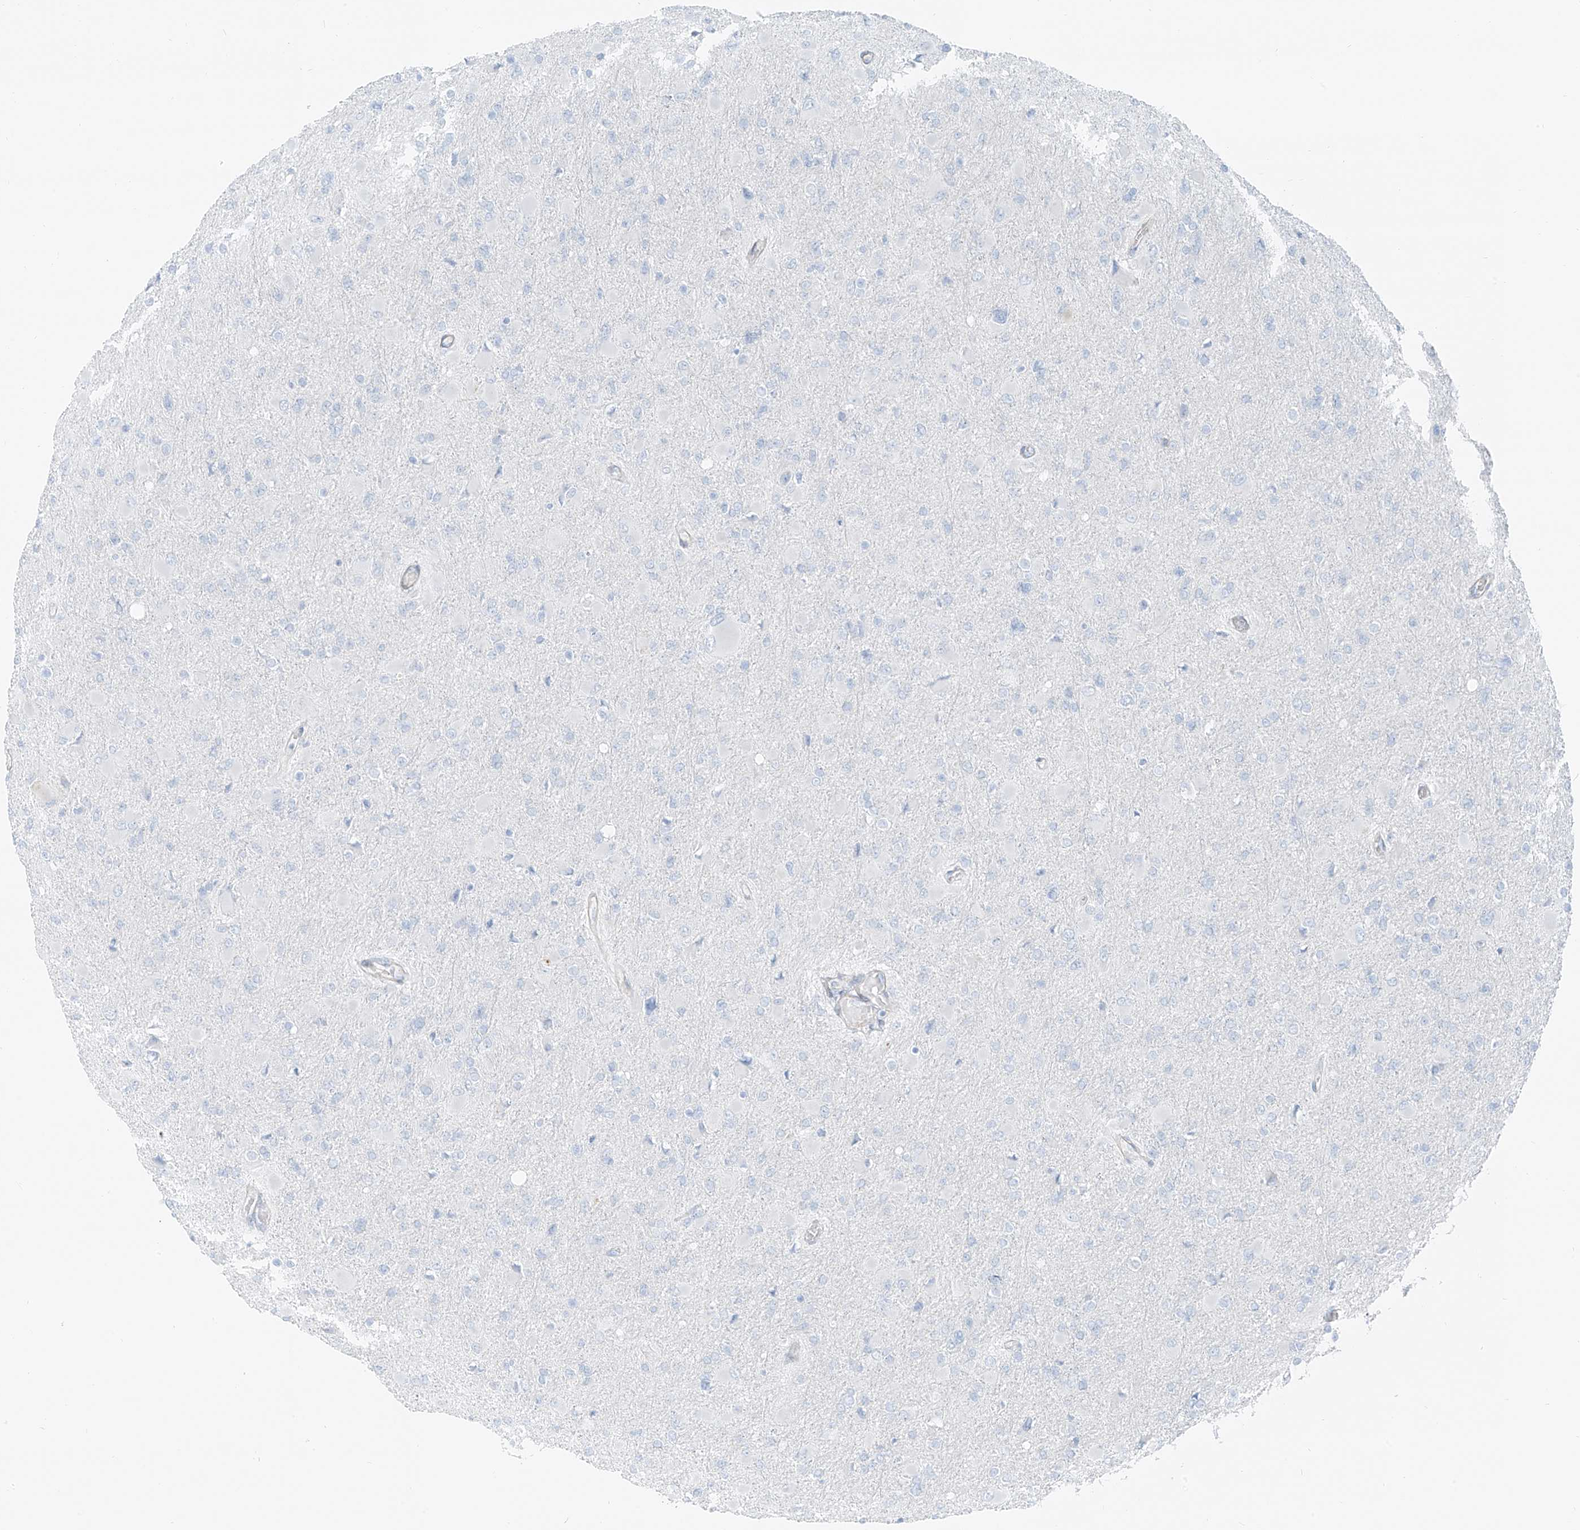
{"staining": {"intensity": "negative", "quantity": "none", "location": "none"}, "tissue": "glioma", "cell_type": "Tumor cells", "image_type": "cancer", "snomed": [{"axis": "morphology", "description": "Glioma, malignant, High grade"}, {"axis": "topography", "description": "Cerebral cortex"}], "caption": "The immunohistochemistry (IHC) histopathology image has no significant staining in tumor cells of glioma tissue. (DAB (3,3'-diaminobenzidine) immunohistochemistry, high magnification).", "gene": "SMCP", "patient": {"sex": "female", "age": 36}}